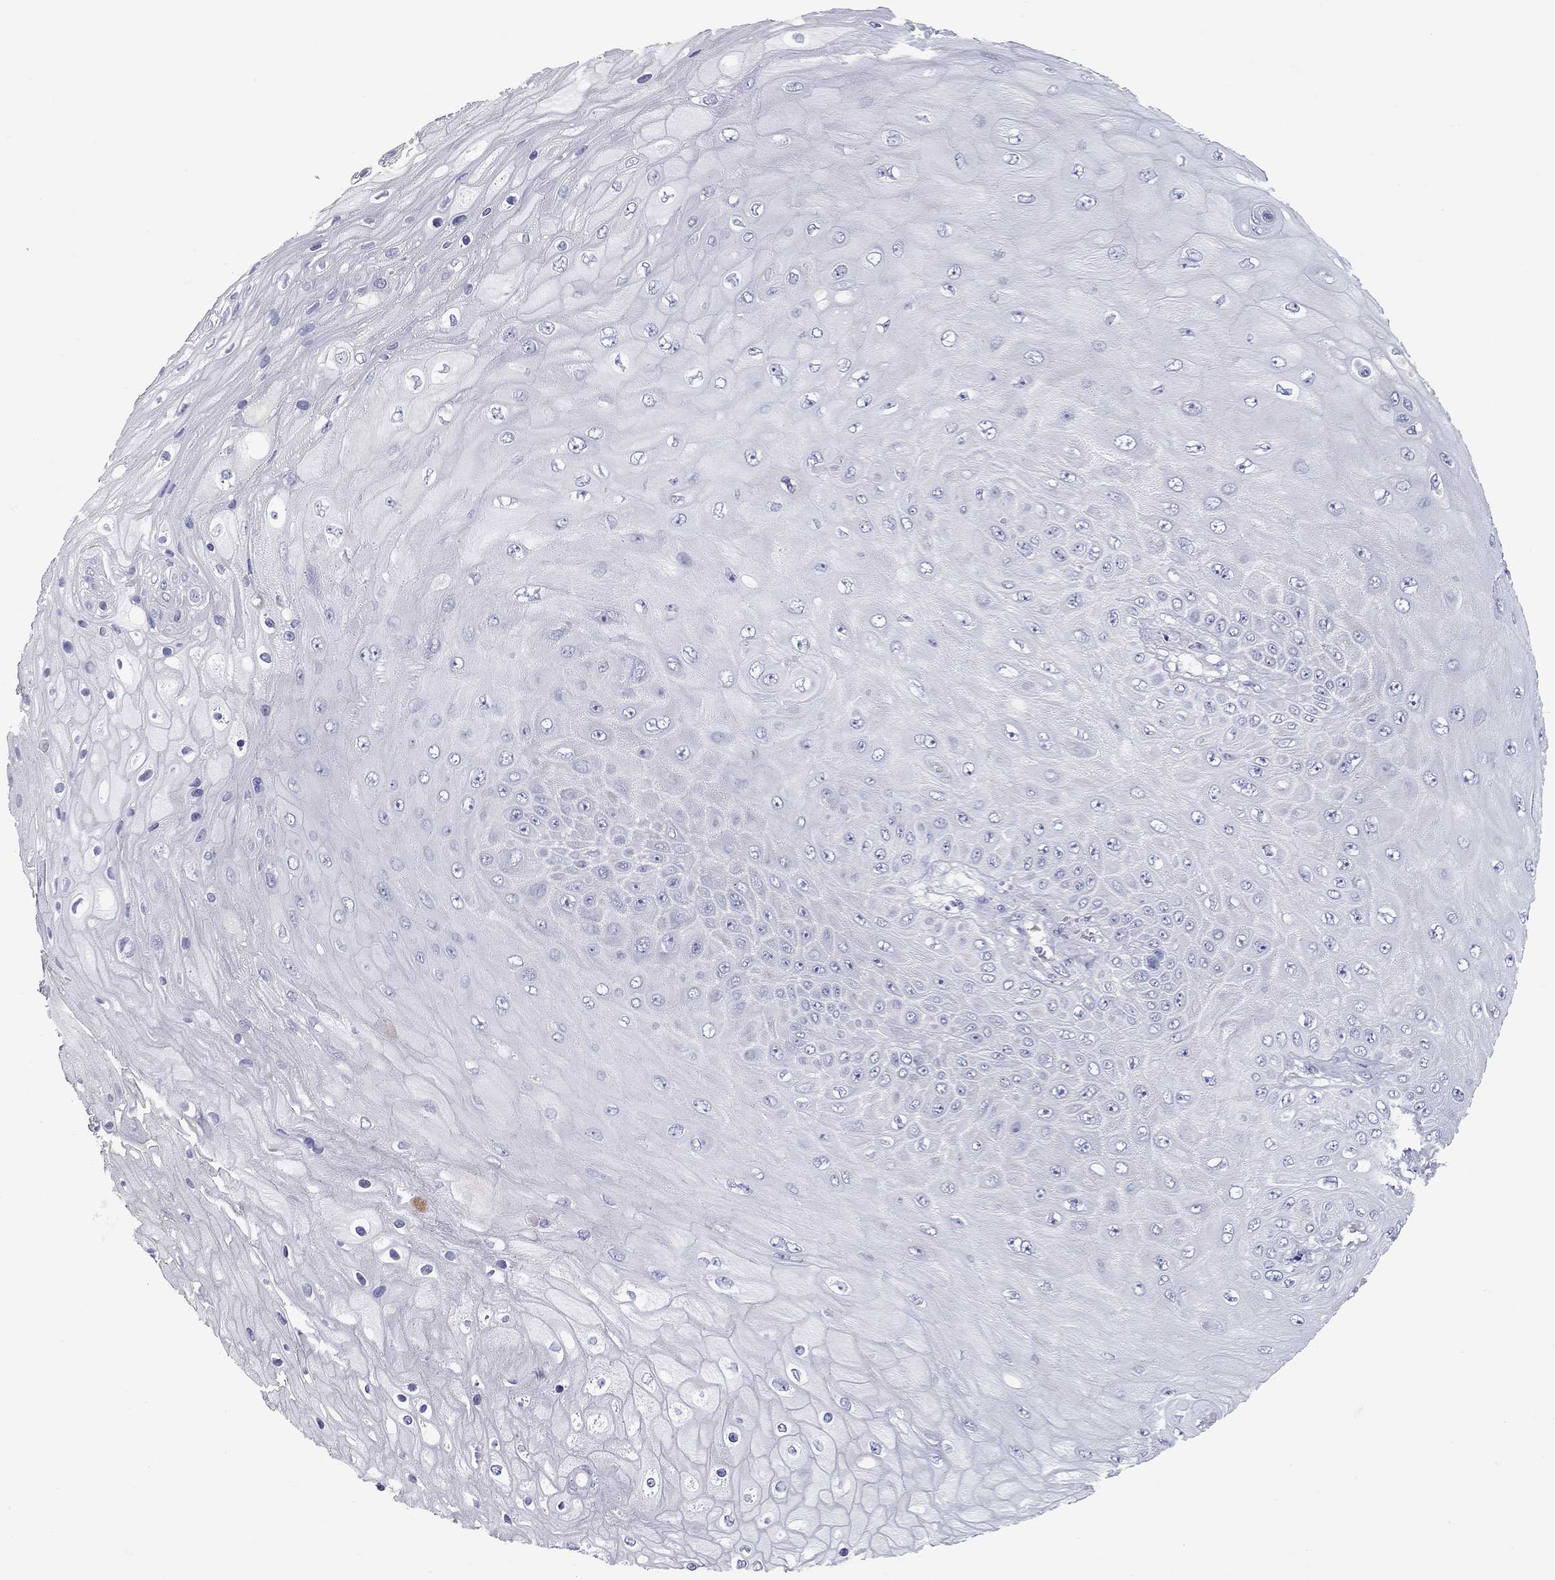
{"staining": {"intensity": "negative", "quantity": "none", "location": "none"}, "tissue": "skin cancer", "cell_type": "Tumor cells", "image_type": "cancer", "snomed": [{"axis": "morphology", "description": "Squamous cell carcinoma, NOS"}, {"axis": "topography", "description": "Skin"}], "caption": "High power microscopy photomicrograph of an immunohistochemistry (IHC) photomicrograph of skin cancer, revealing no significant expression in tumor cells. The staining is performed using DAB (3,3'-diaminobenzidine) brown chromogen with nuclei counter-stained in using hematoxylin.", "gene": "UNC119B", "patient": {"sex": "male", "age": 62}}